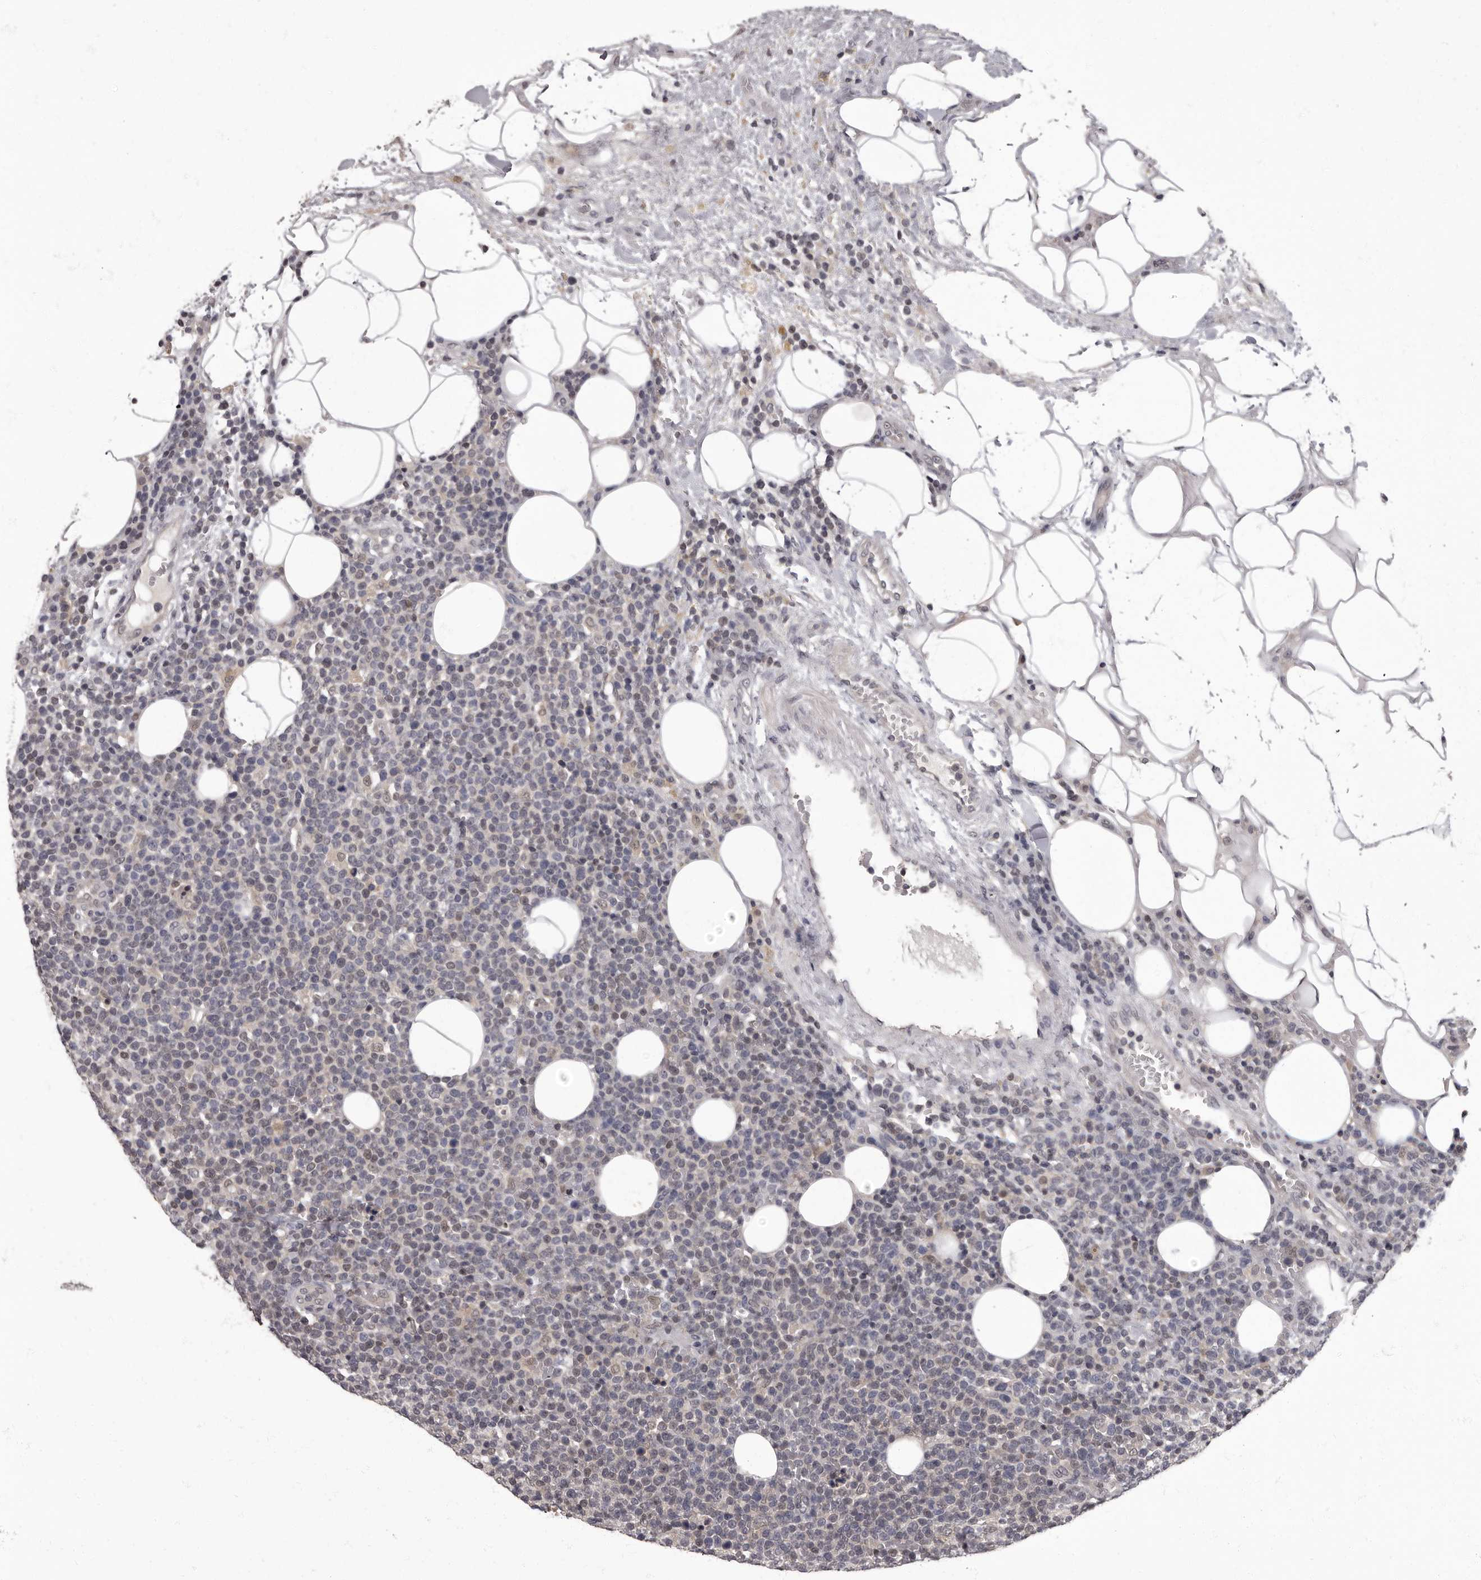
{"staining": {"intensity": "weak", "quantity": "<25%", "location": "cytoplasmic/membranous,nuclear"}, "tissue": "lymphoma", "cell_type": "Tumor cells", "image_type": "cancer", "snomed": [{"axis": "morphology", "description": "Malignant lymphoma, non-Hodgkin's type, High grade"}, {"axis": "topography", "description": "Lymph node"}], "caption": "Tumor cells are negative for brown protein staining in malignant lymphoma, non-Hodgkin's type (high-grade). Brightfield microscopy of immunohistochemistry stained with DAB (3,3'-diaminobenzidine) (brown) and hematoxylin (blue), captured at high magnification.", "gene": "C1orf50", "patient": {"sex": "male", "age": 61}}